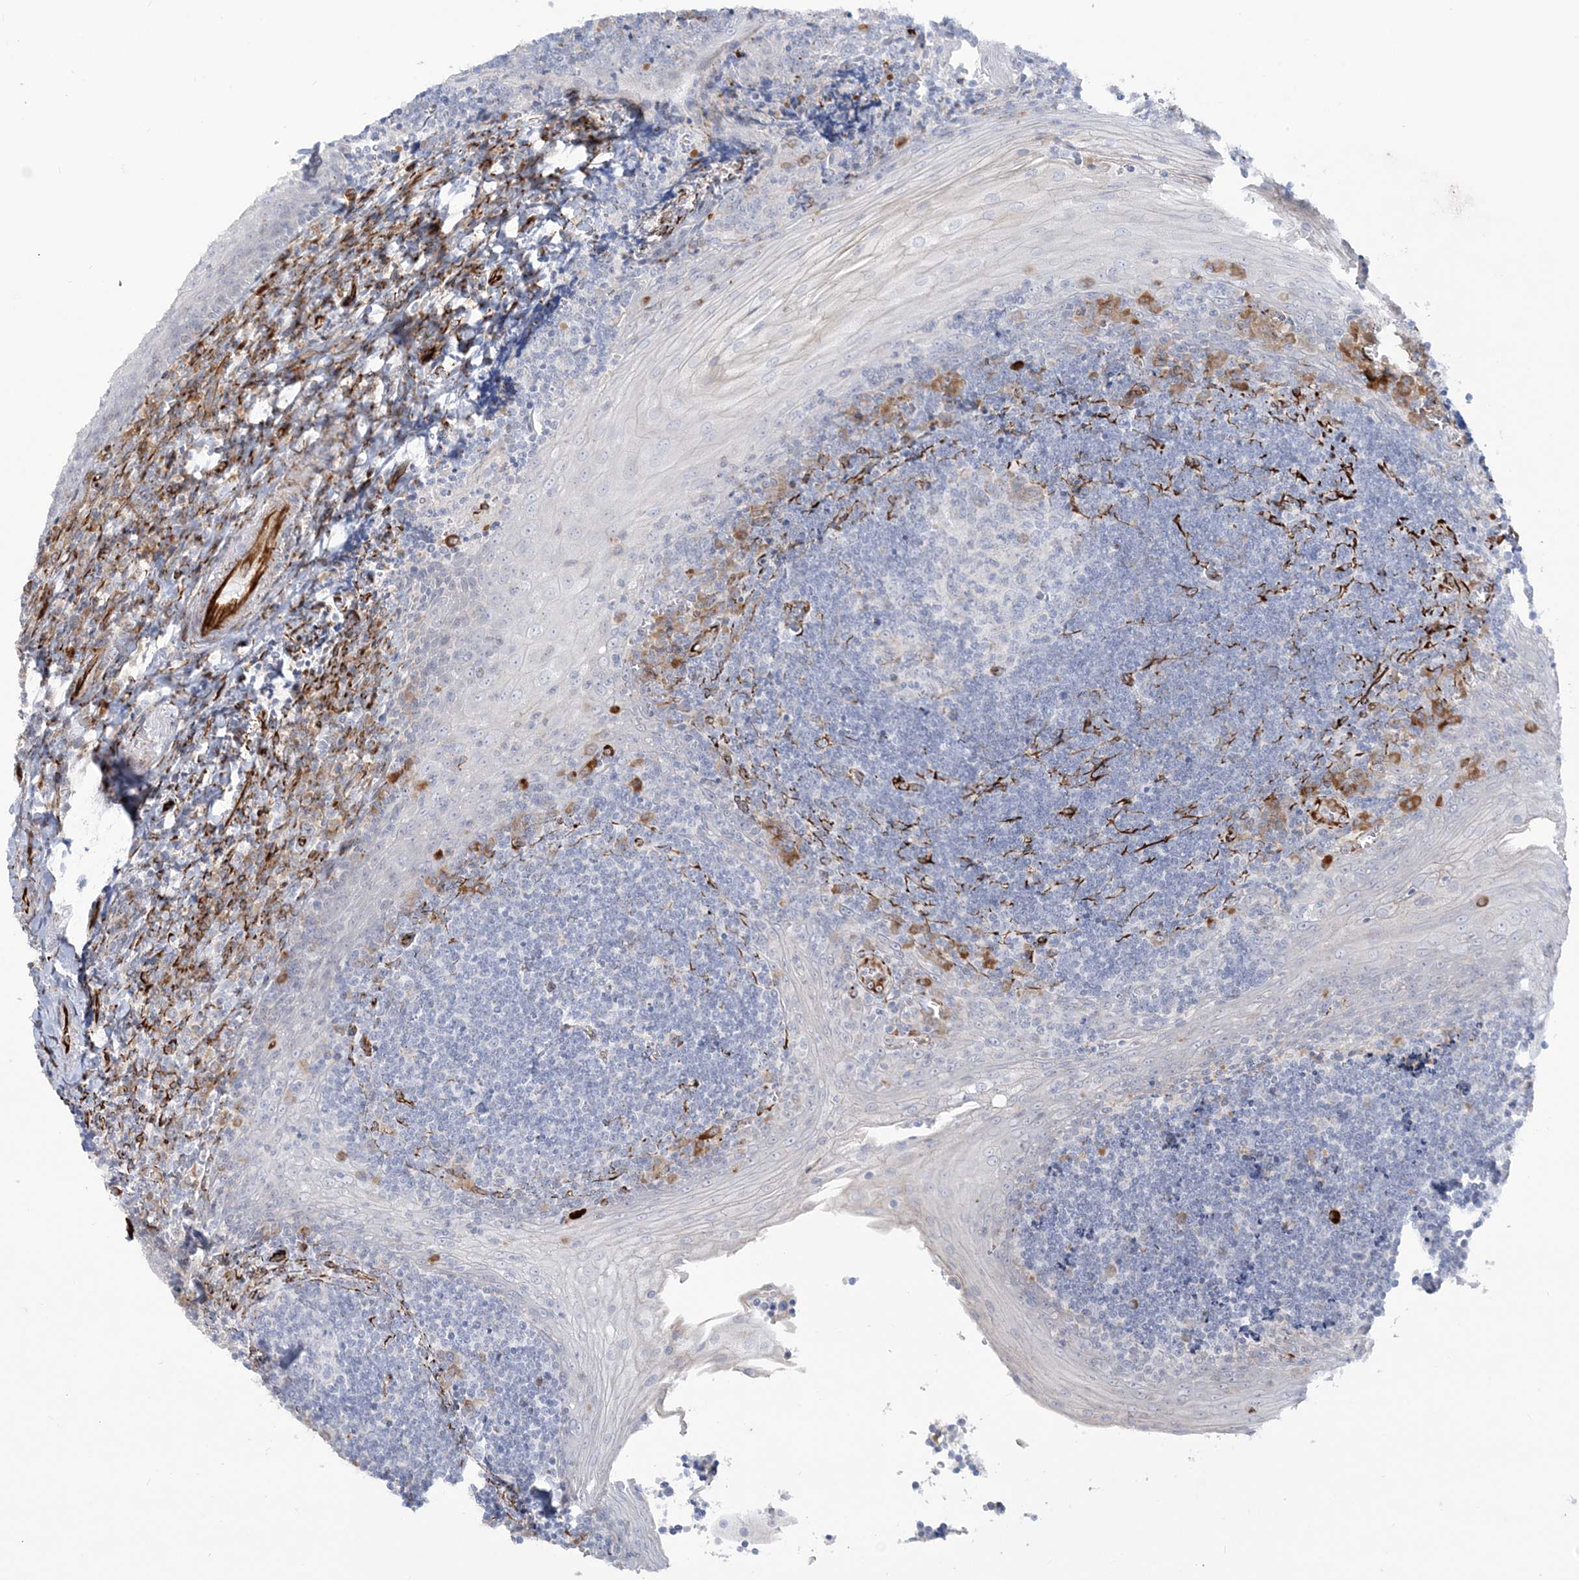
{"staining": {"intensity": "negative", "quantity": "none", "location": "none"}, "tissue": "tonsil", "cell_type": "Germinal center cells", "image_type": "normal", "snomed": [{"axis": "morphology", "description": "Normal tissue, NOS"}, {"axis": "topography", "description": "Tonsil"}], "caption": "Immunohistochemical staining of unremarkable human tonsil displays no significant expression in germinal center cells.", "gene": "PPIL6", "patient": {"sex": "male", "age": 27}}